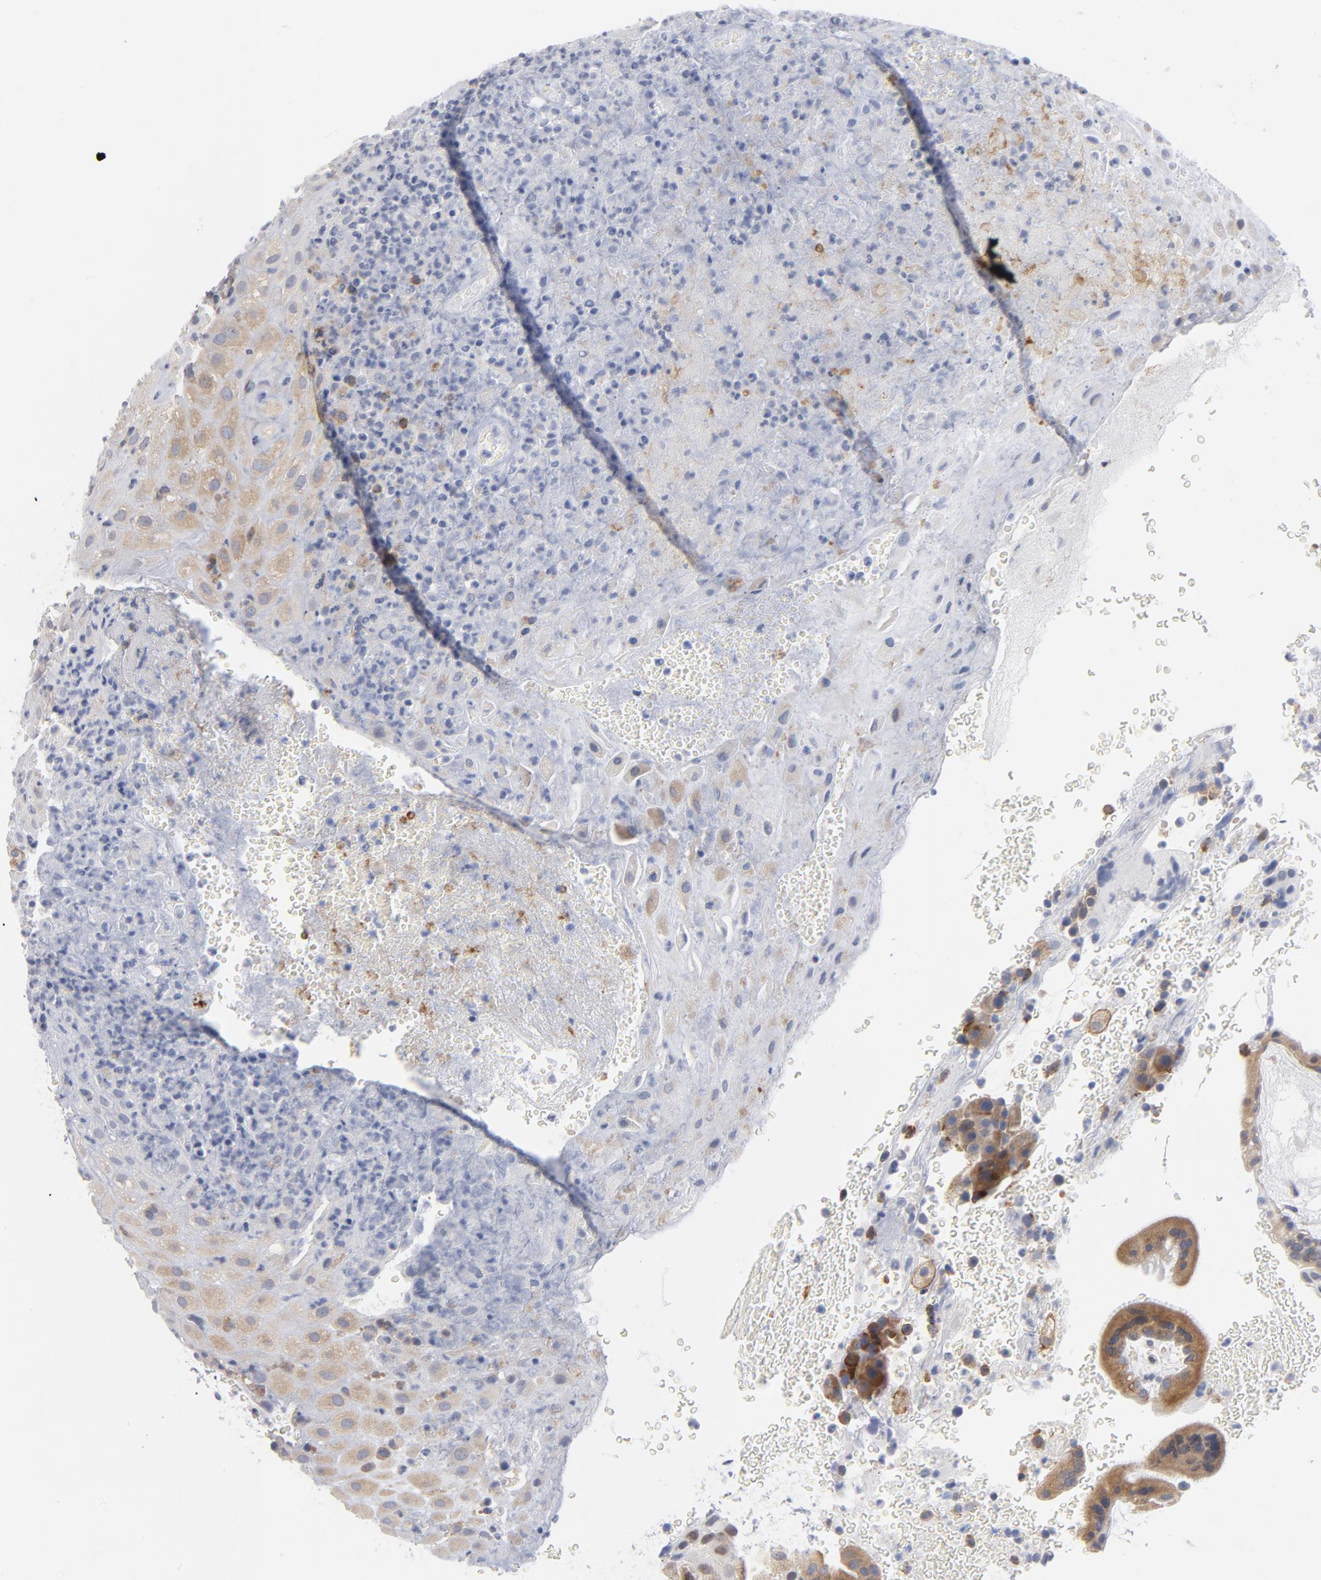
{"staining": {"intensity": "weak", "quantity": "25%-75%", "location": "cytoplasmic/membranous"}, "tissue": "placenta", "cell_type": "Decidual cells", "image_type": "normal", "snomed": [{"axis": "morphology", "description": "Normal tissue, NOS"}, {"axis": "topography", "description": "Placenta"}], "caption": "This image reveals IHC staining of benign human placenta, with low weak cytoplasmic/membranous positivity in approximately 25%-75% of decidual cells.", "gene": "CD86", "patient": {"sex": "female", "age": 19}}